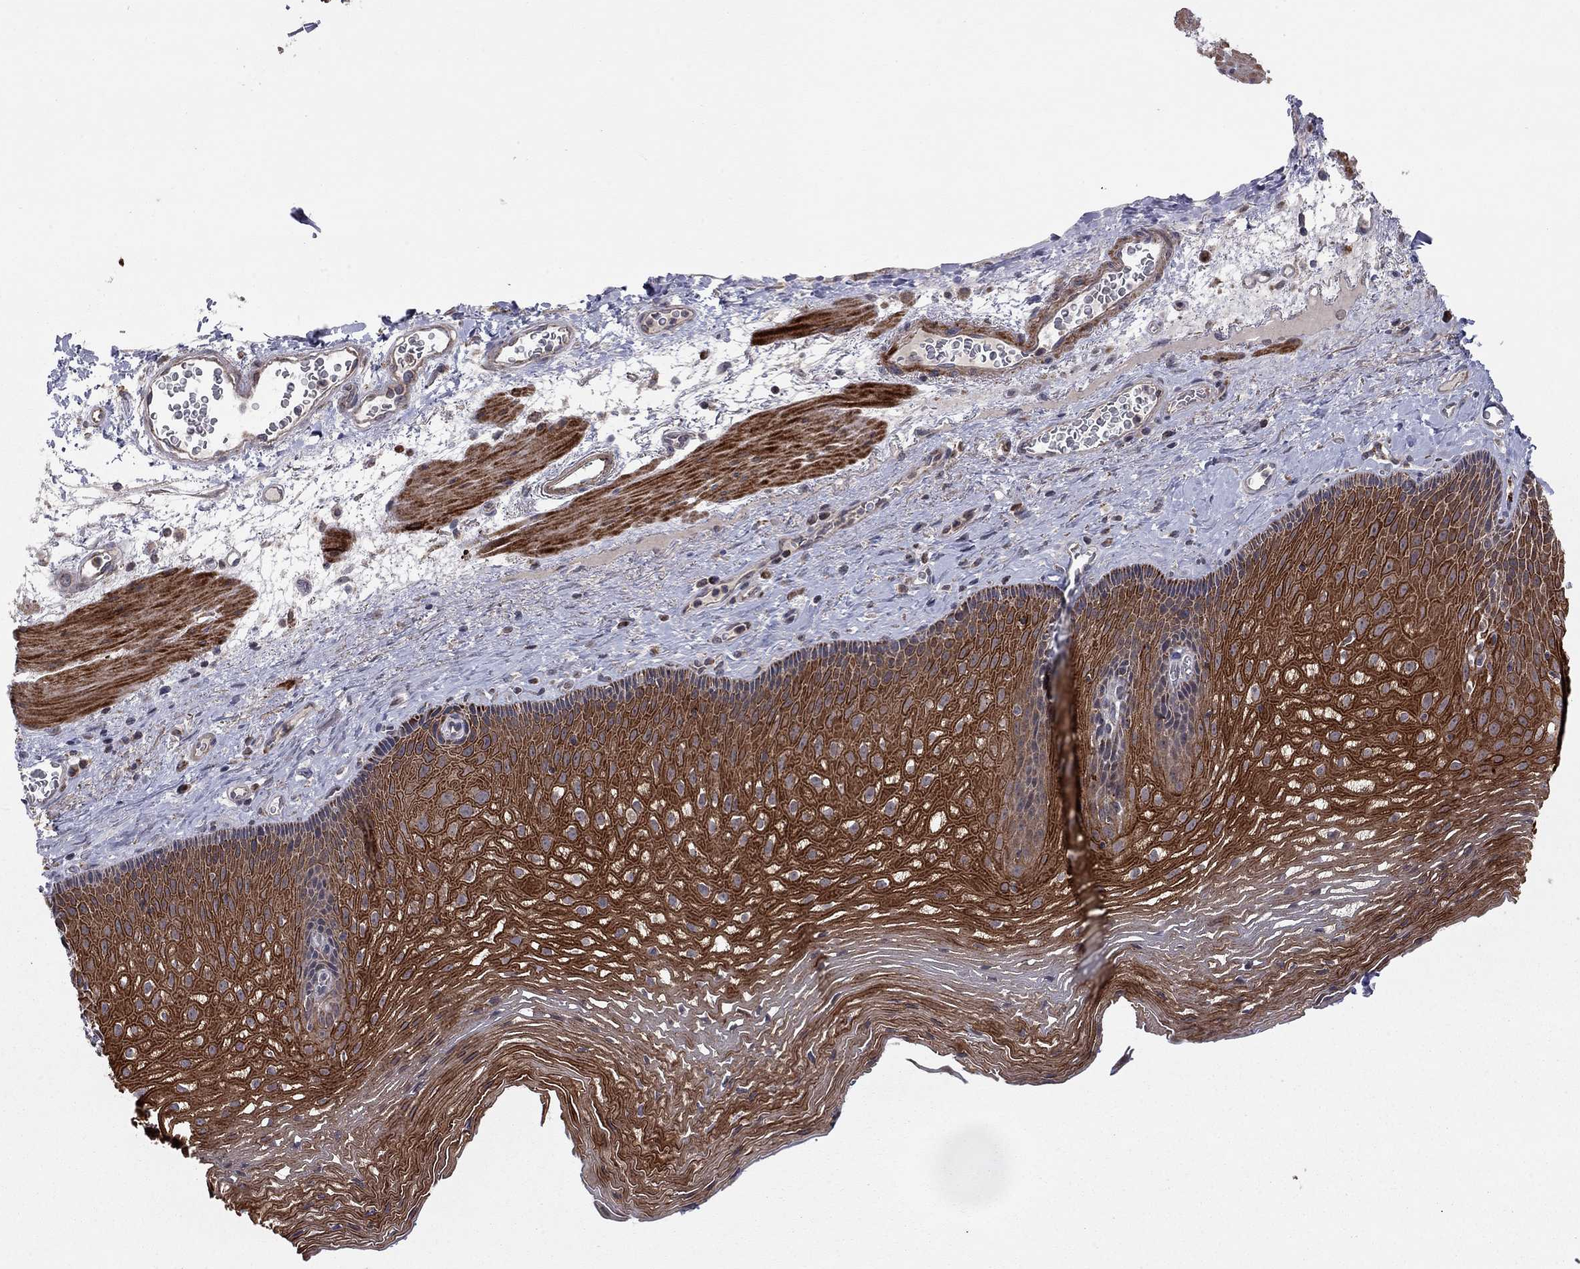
{"staining": {"intensity": "strong", "quantity": ">75%", "location": "cytoplasmic/membranous"}, "tissue": "esophagus", "cell_type": "Squamous epithelial cells", "image_type": "normal", "snomed": [{"axis": "morphology", "description": "Normal tissue, NOS"}, {"axis": "topography", "description": "Esophagus"}], "caption": "Immunohistochemical staining of unremarkable human esophagus displays strong cytoplasmic/membranous protein positivity in about >75% of squamous epithelial cells.", "gene": "IDS", "patient": {"sex": "male", "age": 76}}